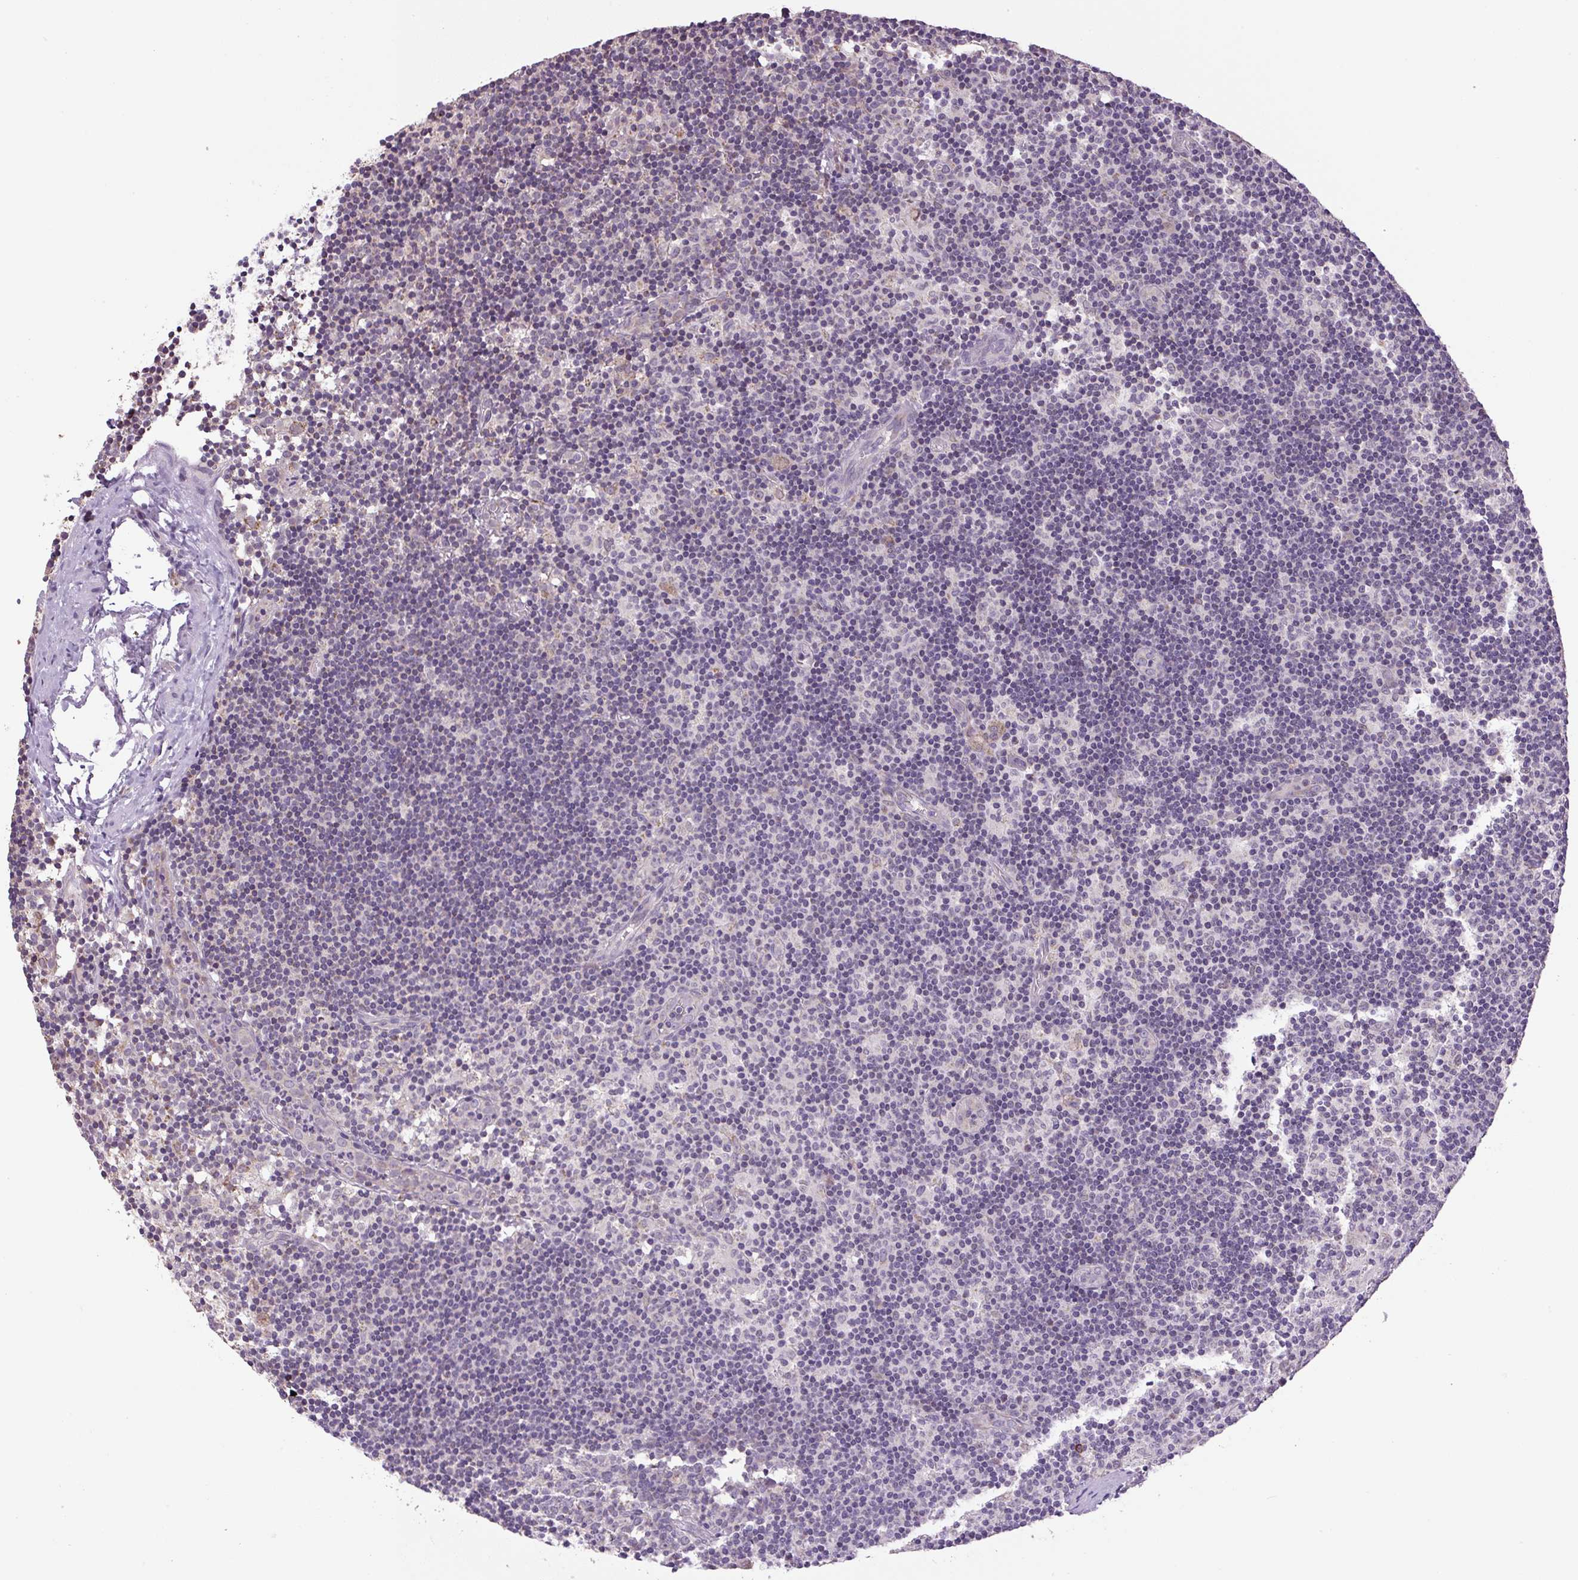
{"staining": {"intensity": "negative", "quantity": "none", "location": "none"}, "tissue": "lymph node", "cell_type": "Germinal center cells", "image_type": "normal", "snomed": [{"axis": "morphology", "description": "Normal tissue, NOS"}, {"axis": "topography", "description": "Lymph node"}], "caption": "This is an immunohistochemistry micrograph of unremarkable human lymph node. There is no expression in germinal center cells.", "gene": "SGF29", "patient": {"sex": "female", "age": 45}}